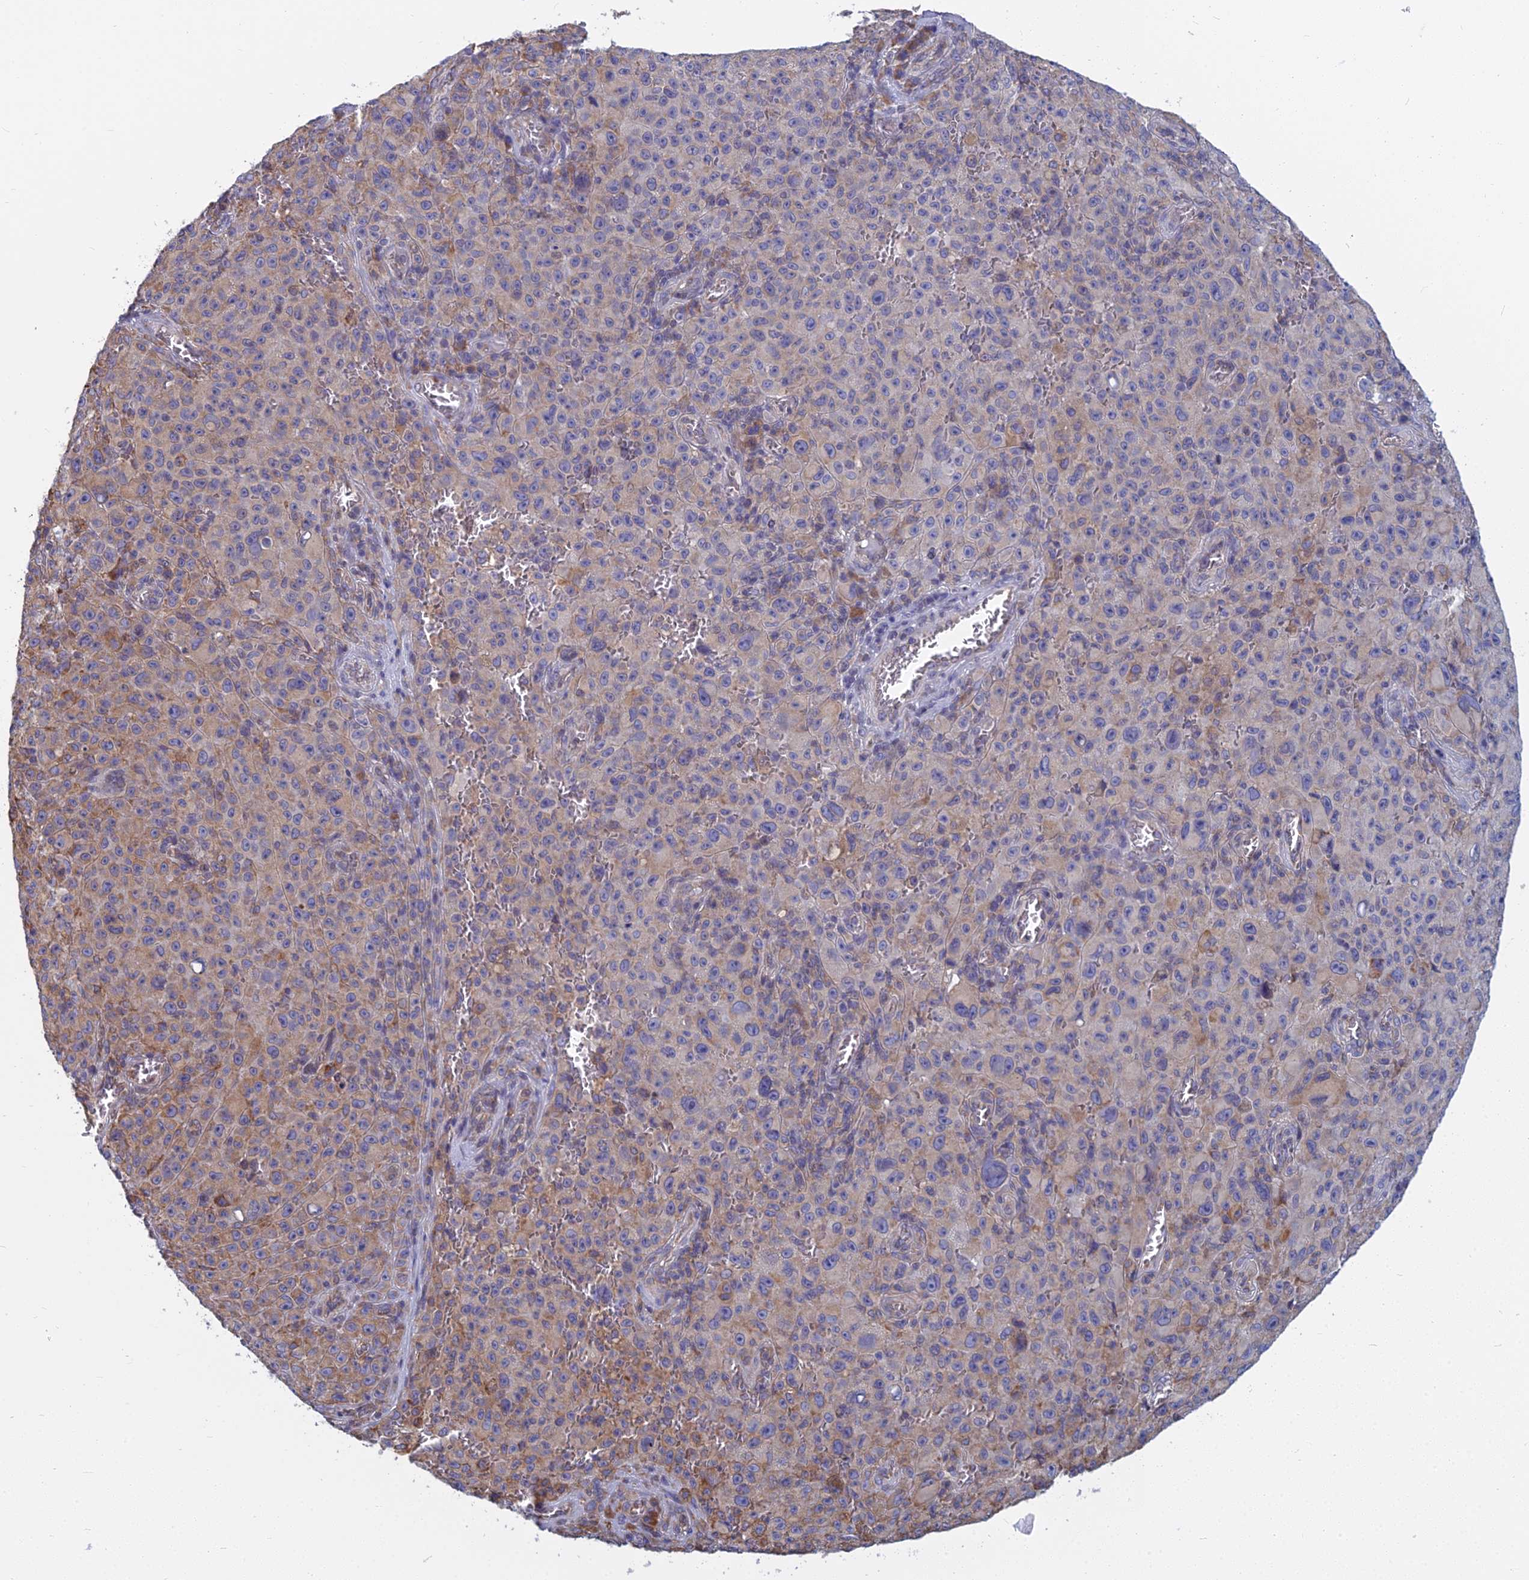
{"staining": {"intensity": "moderate", "quantity": "<25%", "location": "cytoplasmic/membranous"}, "tissue": "melanoma", "cell_type": "Tumor cells", "image_type": "cancer", "snomed": [{"axis": "morphology", "description": "Malignant melanoma, NOS"}, {"axis": "topography", "description": "Skin"}], "caption": "Moderate cytoplasmic/membranous staining is seen in approximately <25% of tumor cells in malignant melanoma.", "gene": "KIAA1143", "patient": {"sex": "female", "age": 82}}